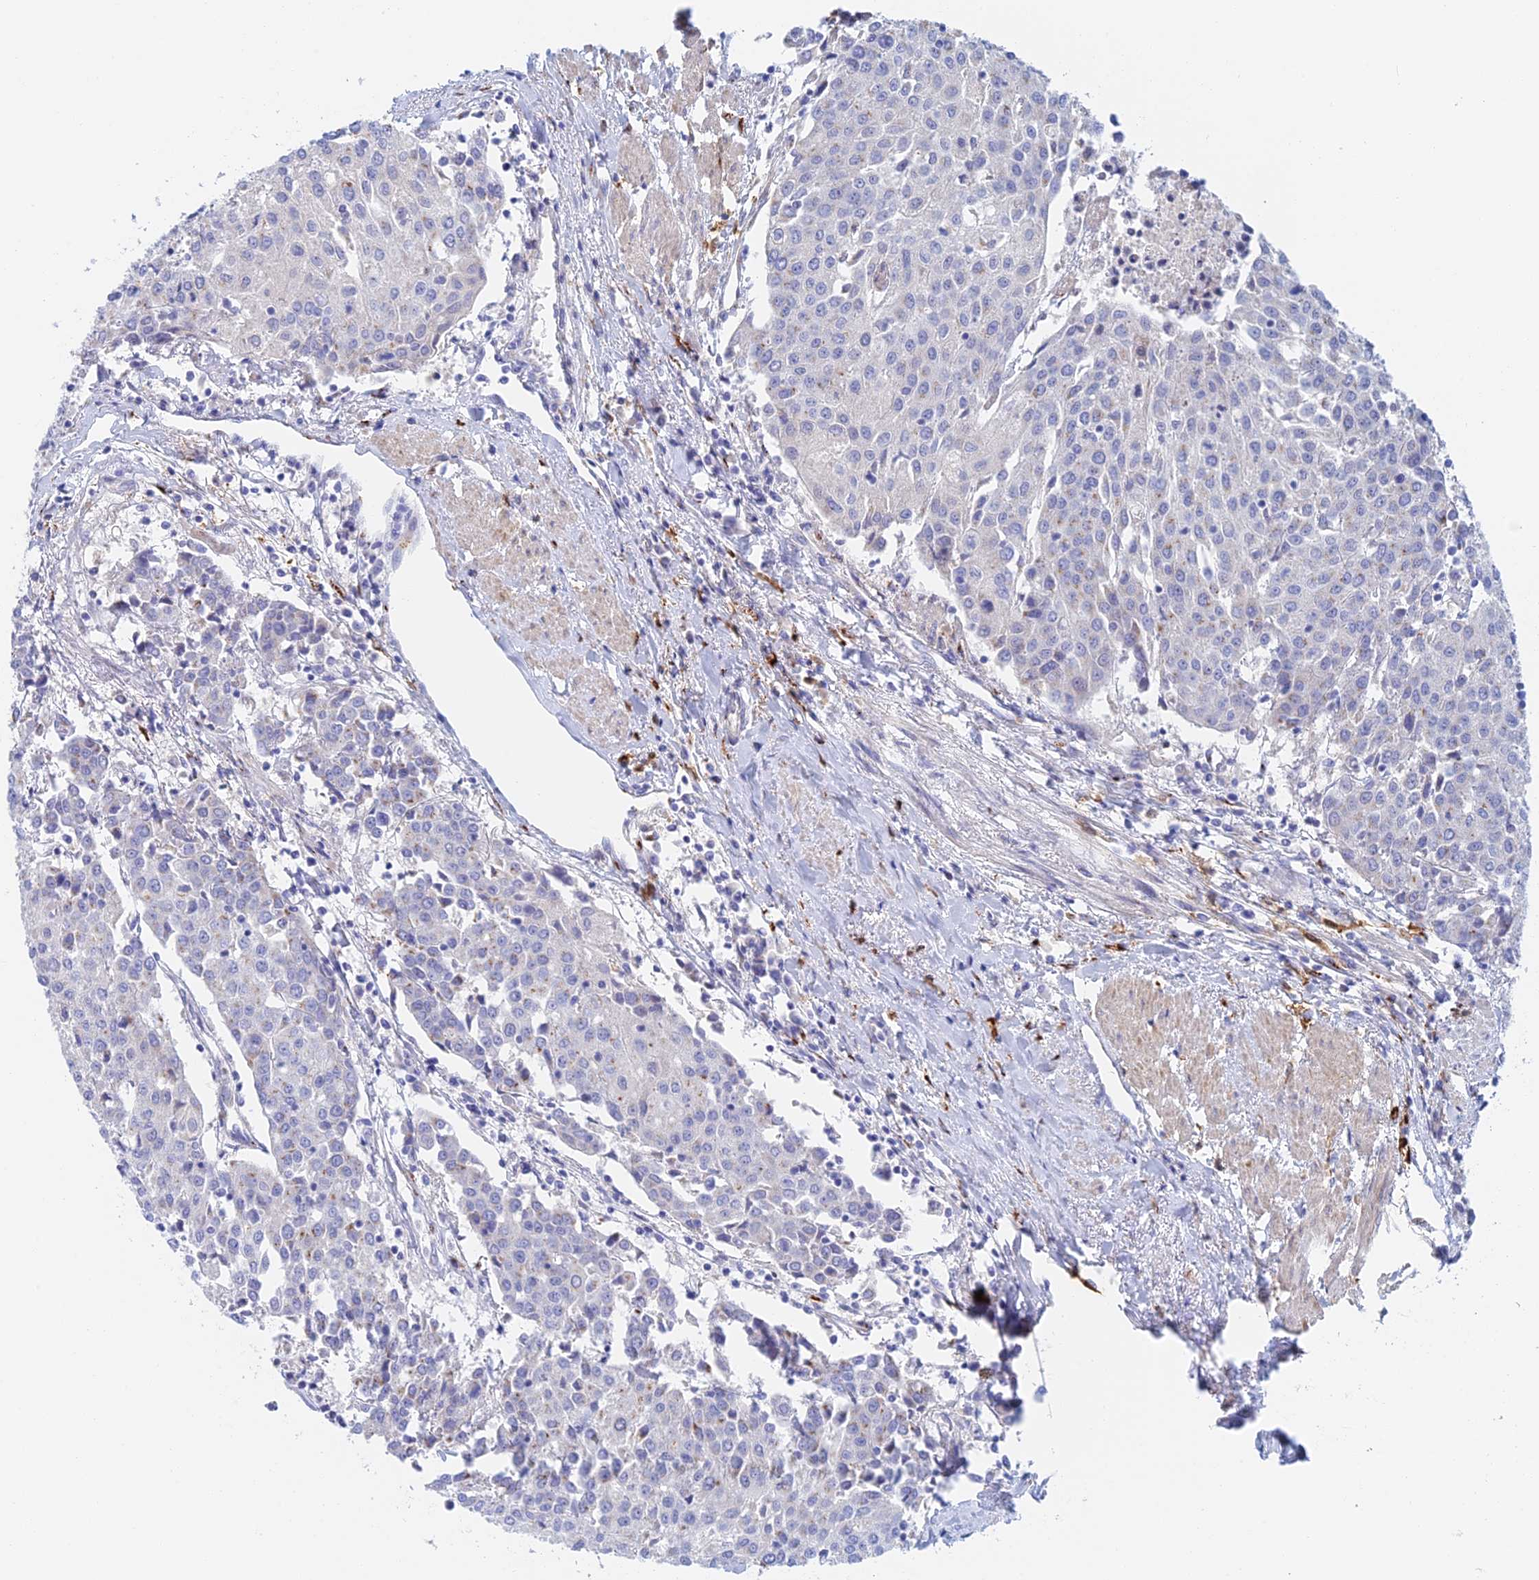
{"staining": {"intensity": "negative", "quantity": "none", "location": "none"}, "tissue": "urothelial cancer", "cell_type": "Tumor cells", "image_type": "cancer", "snomed": [{"axis": "morphology", "description": "Urothelial carcinoma, High grade"}, {"axis": "topography", "description": "Urinary bladder"}], "caption": "Immunohistochemical staining of human urothelial cancer shows no significant staining in tumor cells.", "gene": "SLC24A3", "patient": {"sex": "female", "age": 85}}